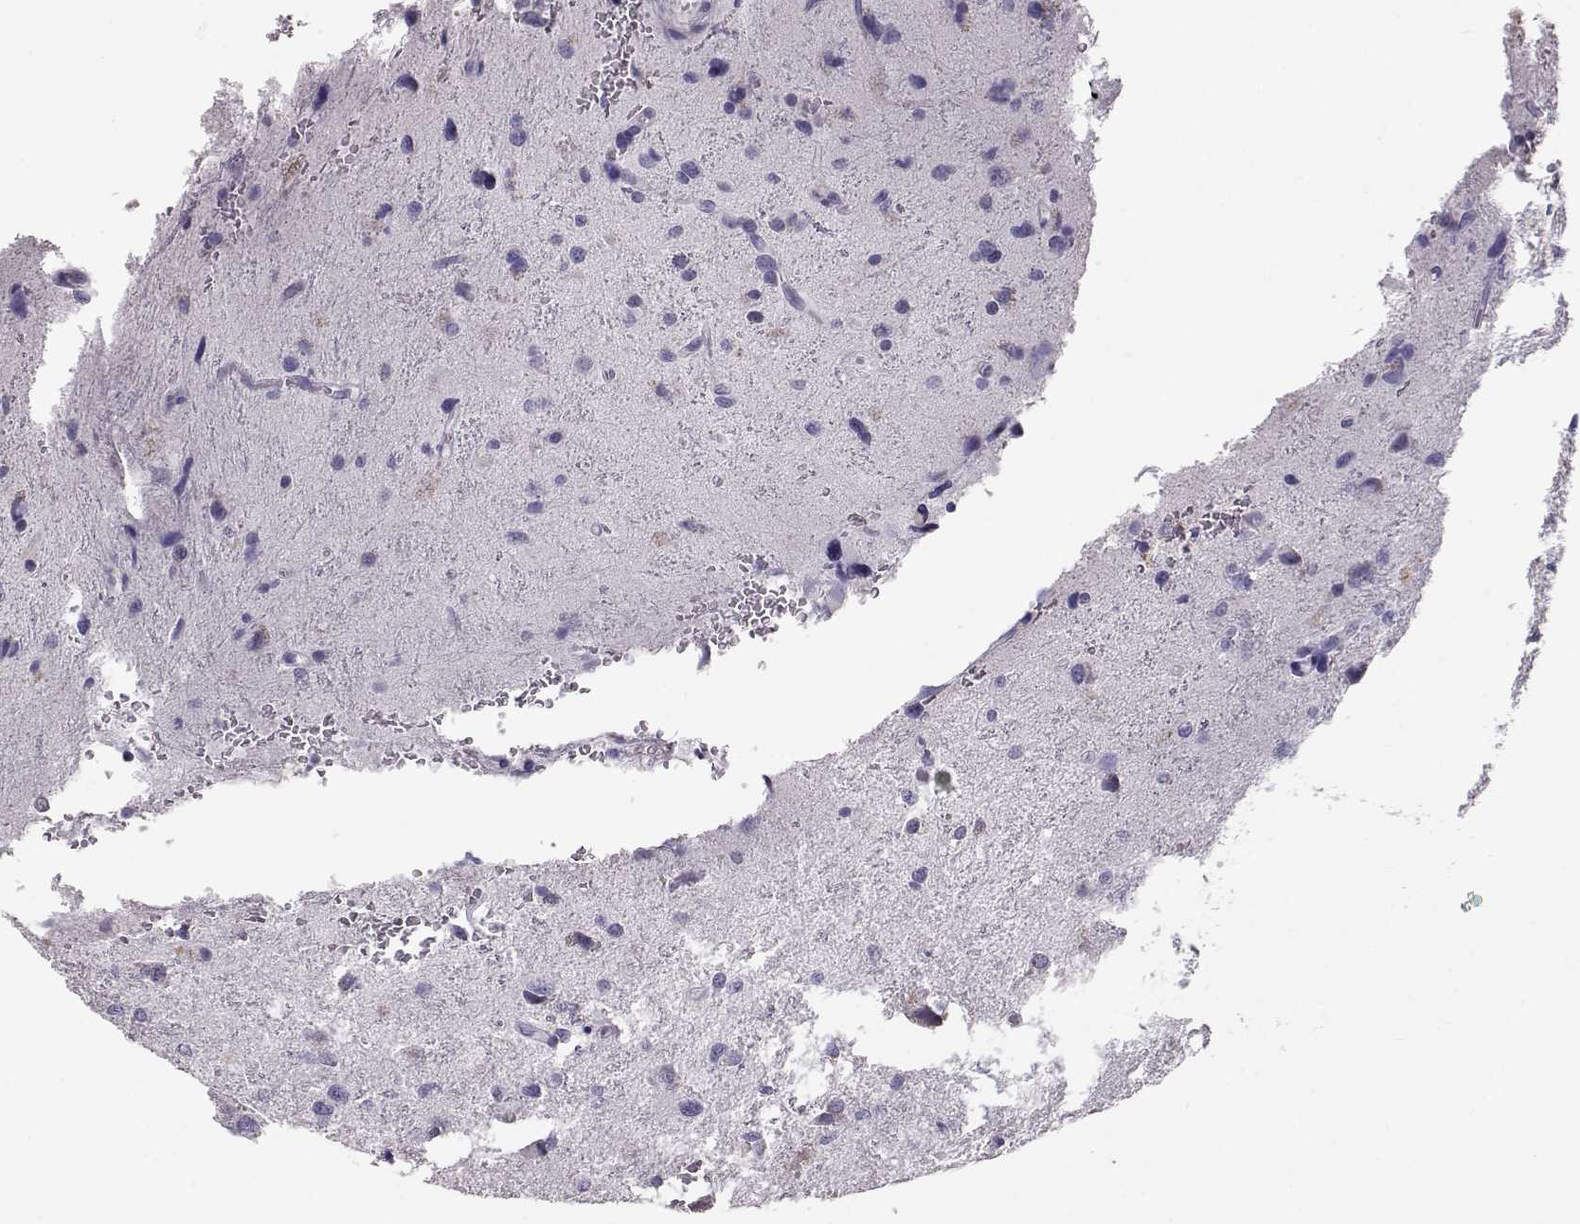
{"staining": {"intensity": "negative", "quantity": "none", "location": "none"}, "tissue": "glioma", "cell_type": "Tumor cells", "image_type": "cancer", "snomed": [{"axis": "morphology", "description": "Glioma, malignant, NOS"}, {"axis": "morphology", "description": "Glioma, malignant, High grade"}, {"axis": "topography", "description": "Brain"}], "caption": "IHC of human glioma exhibits no expression in tumor cells. Nuclei are stained in blue.", "gene": "RD3", "patient": {"sex": "female", "age": 71}}